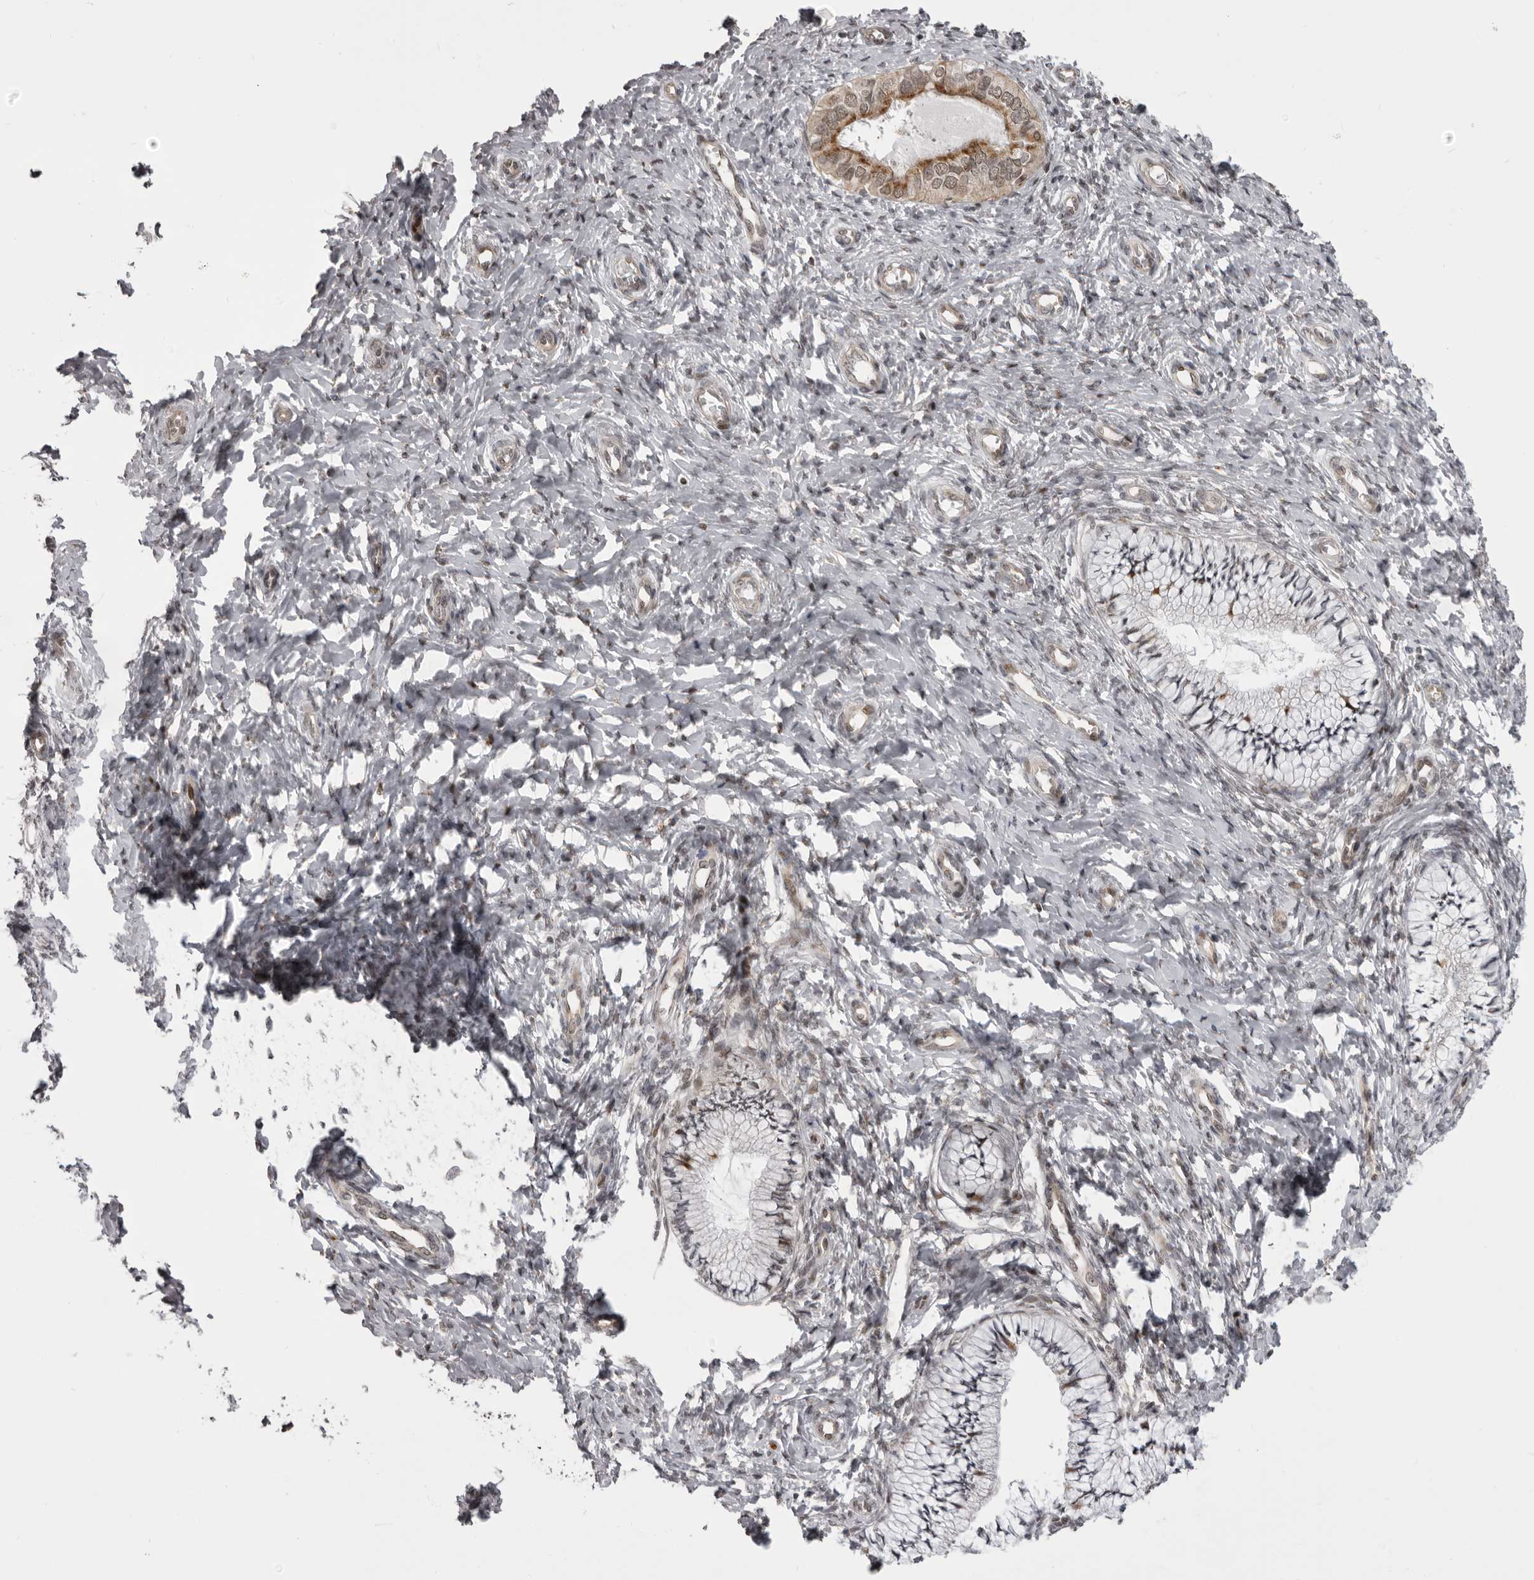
{"staining": {"intensity": "moderate", "quantity": ">75%", "location": "cytoplasmic/membranous,nuclear"}, "tissue": "cervix", "cell_type": "Glandular cells", "image_type": "normal", "snomed": [{"axis": "morphology", "description": "Normal tissue, NOS"}, {"axis": "topography", "description": "Cervix"}], "caption": "Moderate cytoplasmic/membranous,nuclear positivity is identified in approximately >75% of glandular cells in benign cervix. The protein of interest is shown in brown color, while the nuclei are stained blue.", "gene": "C1orf109", "patient": {"sex": "female", "age": 36}}